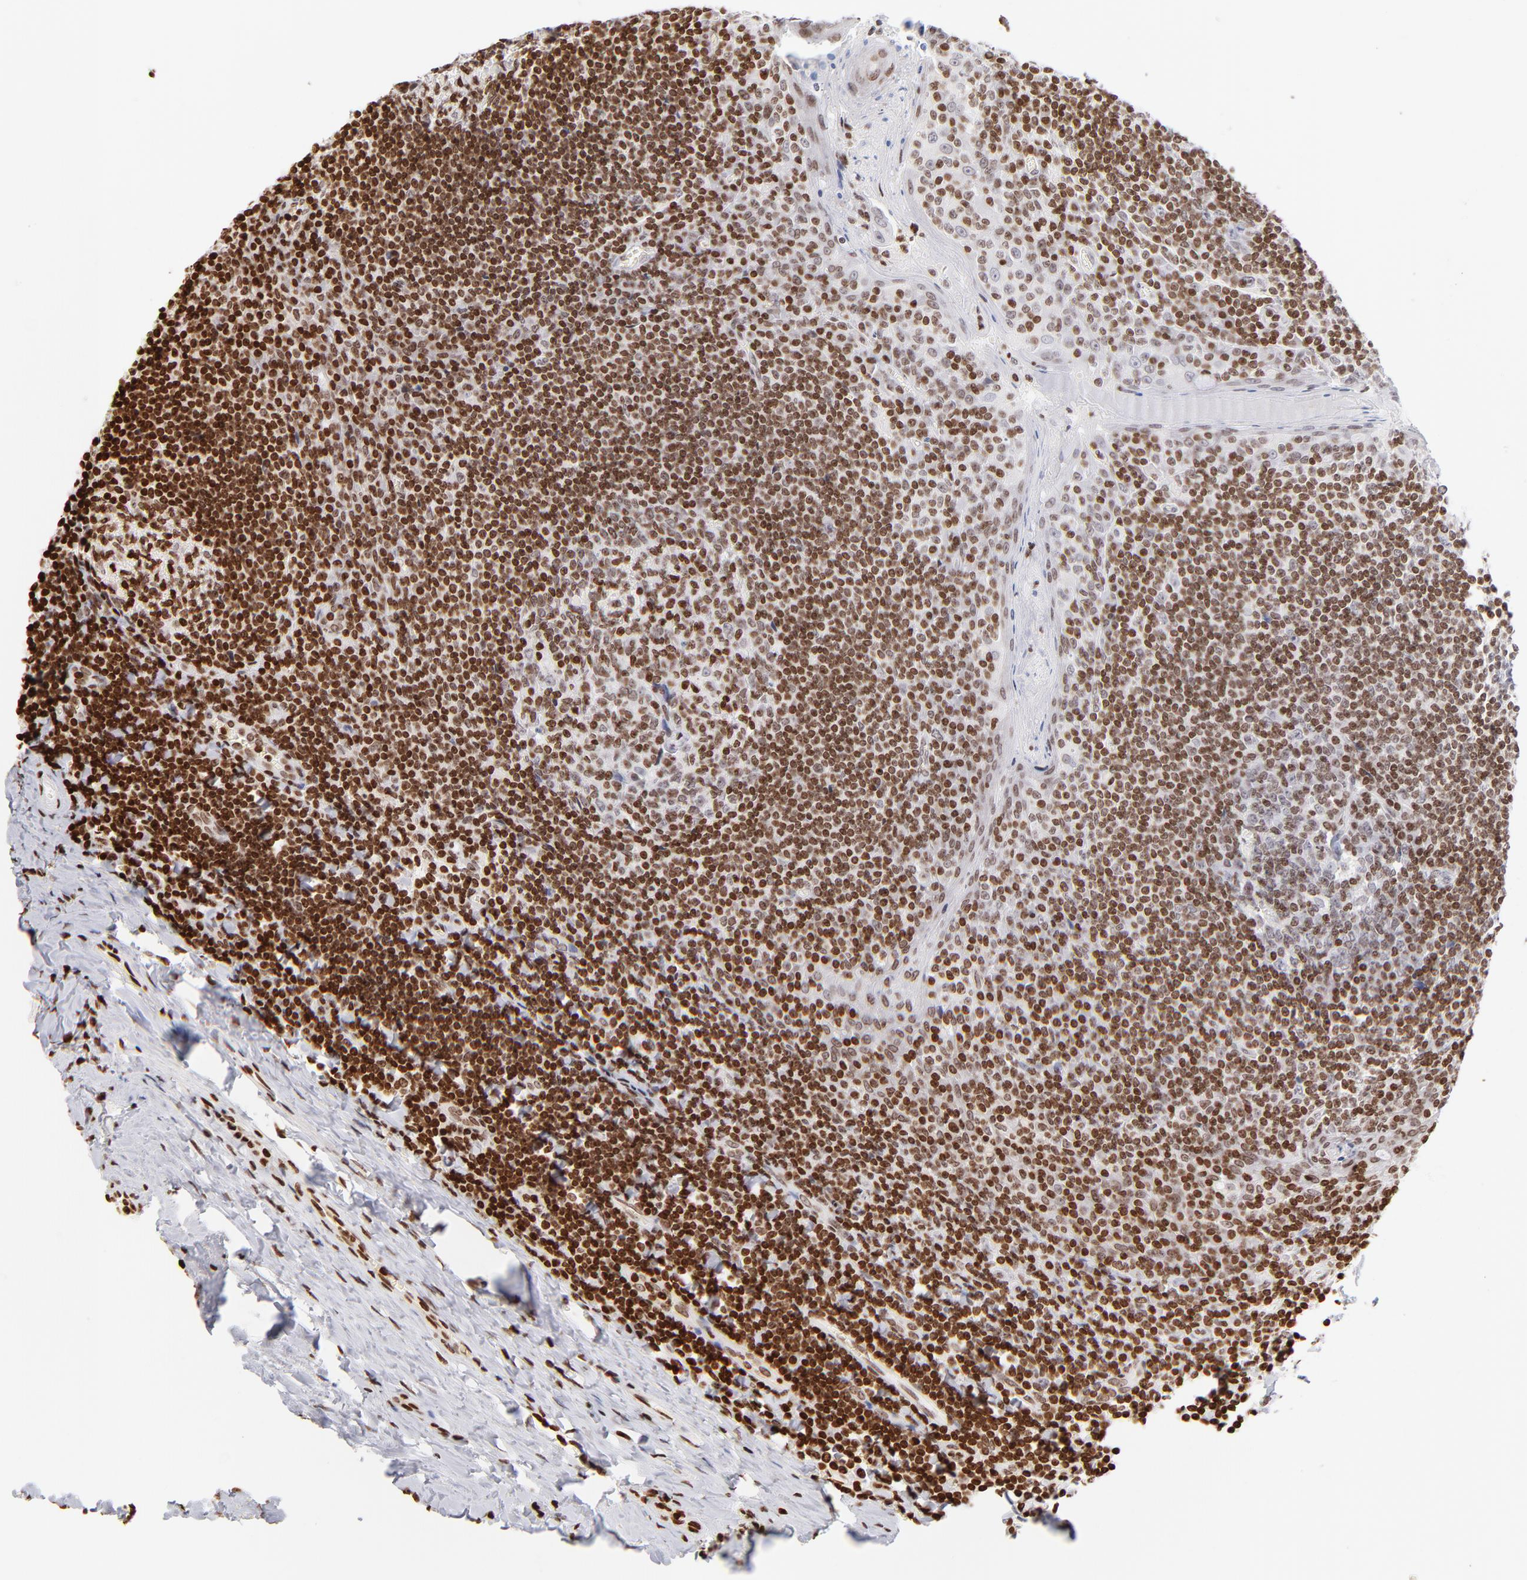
{"staining": {"intensity": "moderate", "quantity": "25%-75%", "location": "nuclear"}, "tissue": "tonsil", "cell_type": "Germinal center cells", "image_type": "normal", "snomed": [{"axis": "morphology", "description": "Normal tissue, NOS"}, {"axis": "topography", "description": "Tonsil"}], "caption": "About 25%-75% of germinal center cells in benign human tonsil show moderate nuclear protein expression as visualized by brown immunohistochemical staining.", "gene": "RTL4", "patient": {"sex": "male", "age": 31}}